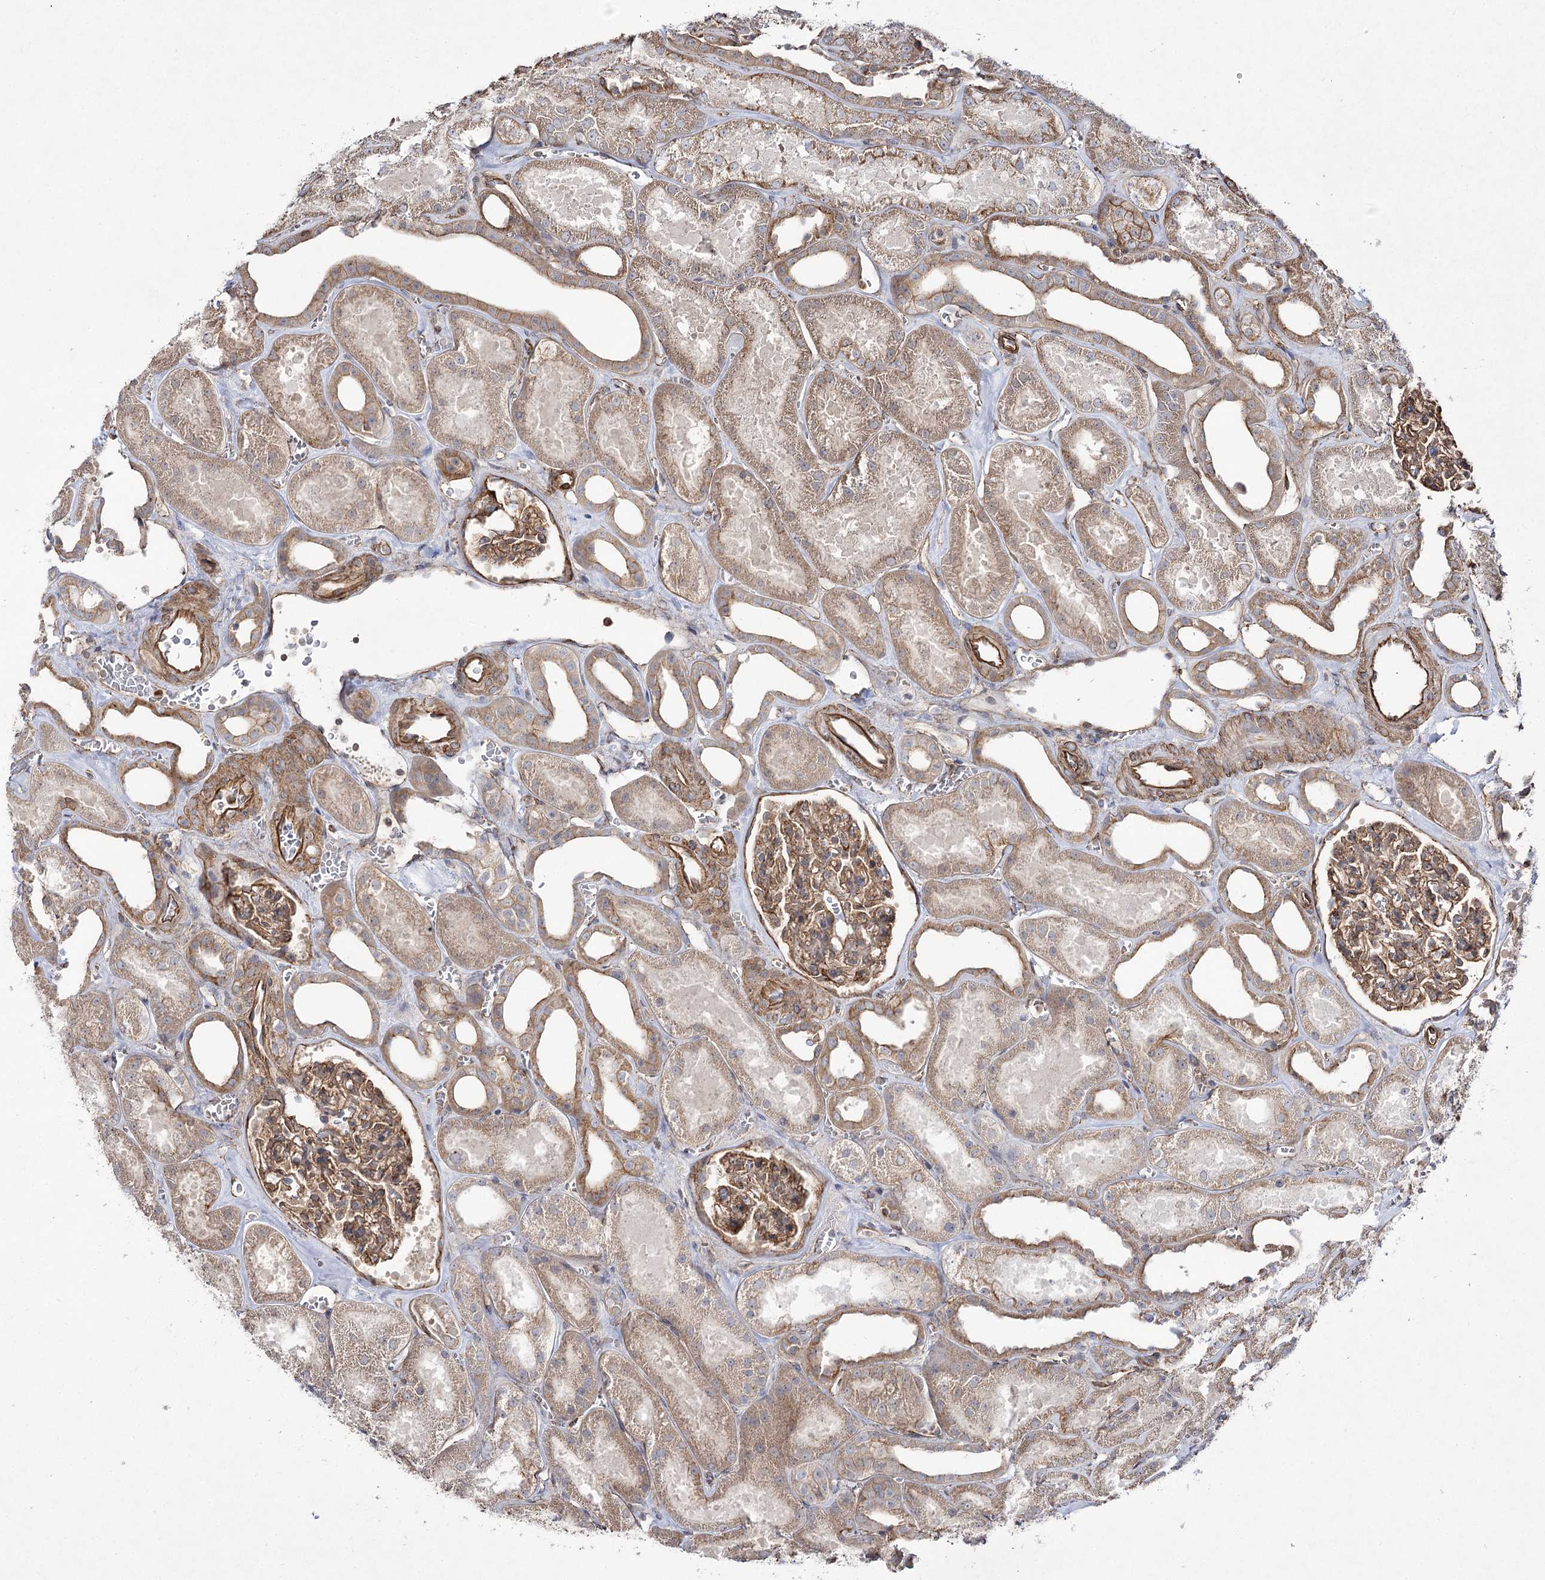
{"staining": {"intensity": "moderate", "quantity": ">75%", "location": "cytoplasmic/membranous"}, "tissue": "kidney", "cell_type": "Cells in glomeruli", "image_type": "normal", "snomed": [{"axis": "morphology", "description": "Normal tissue, NOS"}, {"axis": "morphology", "description": "Adenocarcinoma, NOS"}, {"axis": "topography", "description": "Kidney"}], "caption": "The micrograph exhibits staining of unremarkable kidney, revealing moderate cytoplasmic/membranous protein expression (brown color) within cells in glomeruli. The protein of interest is shown in brown color, while the nuclei are stained blue.", "gene": "SH3BP5L", "patient": {"sex": "female", "age": 68}}